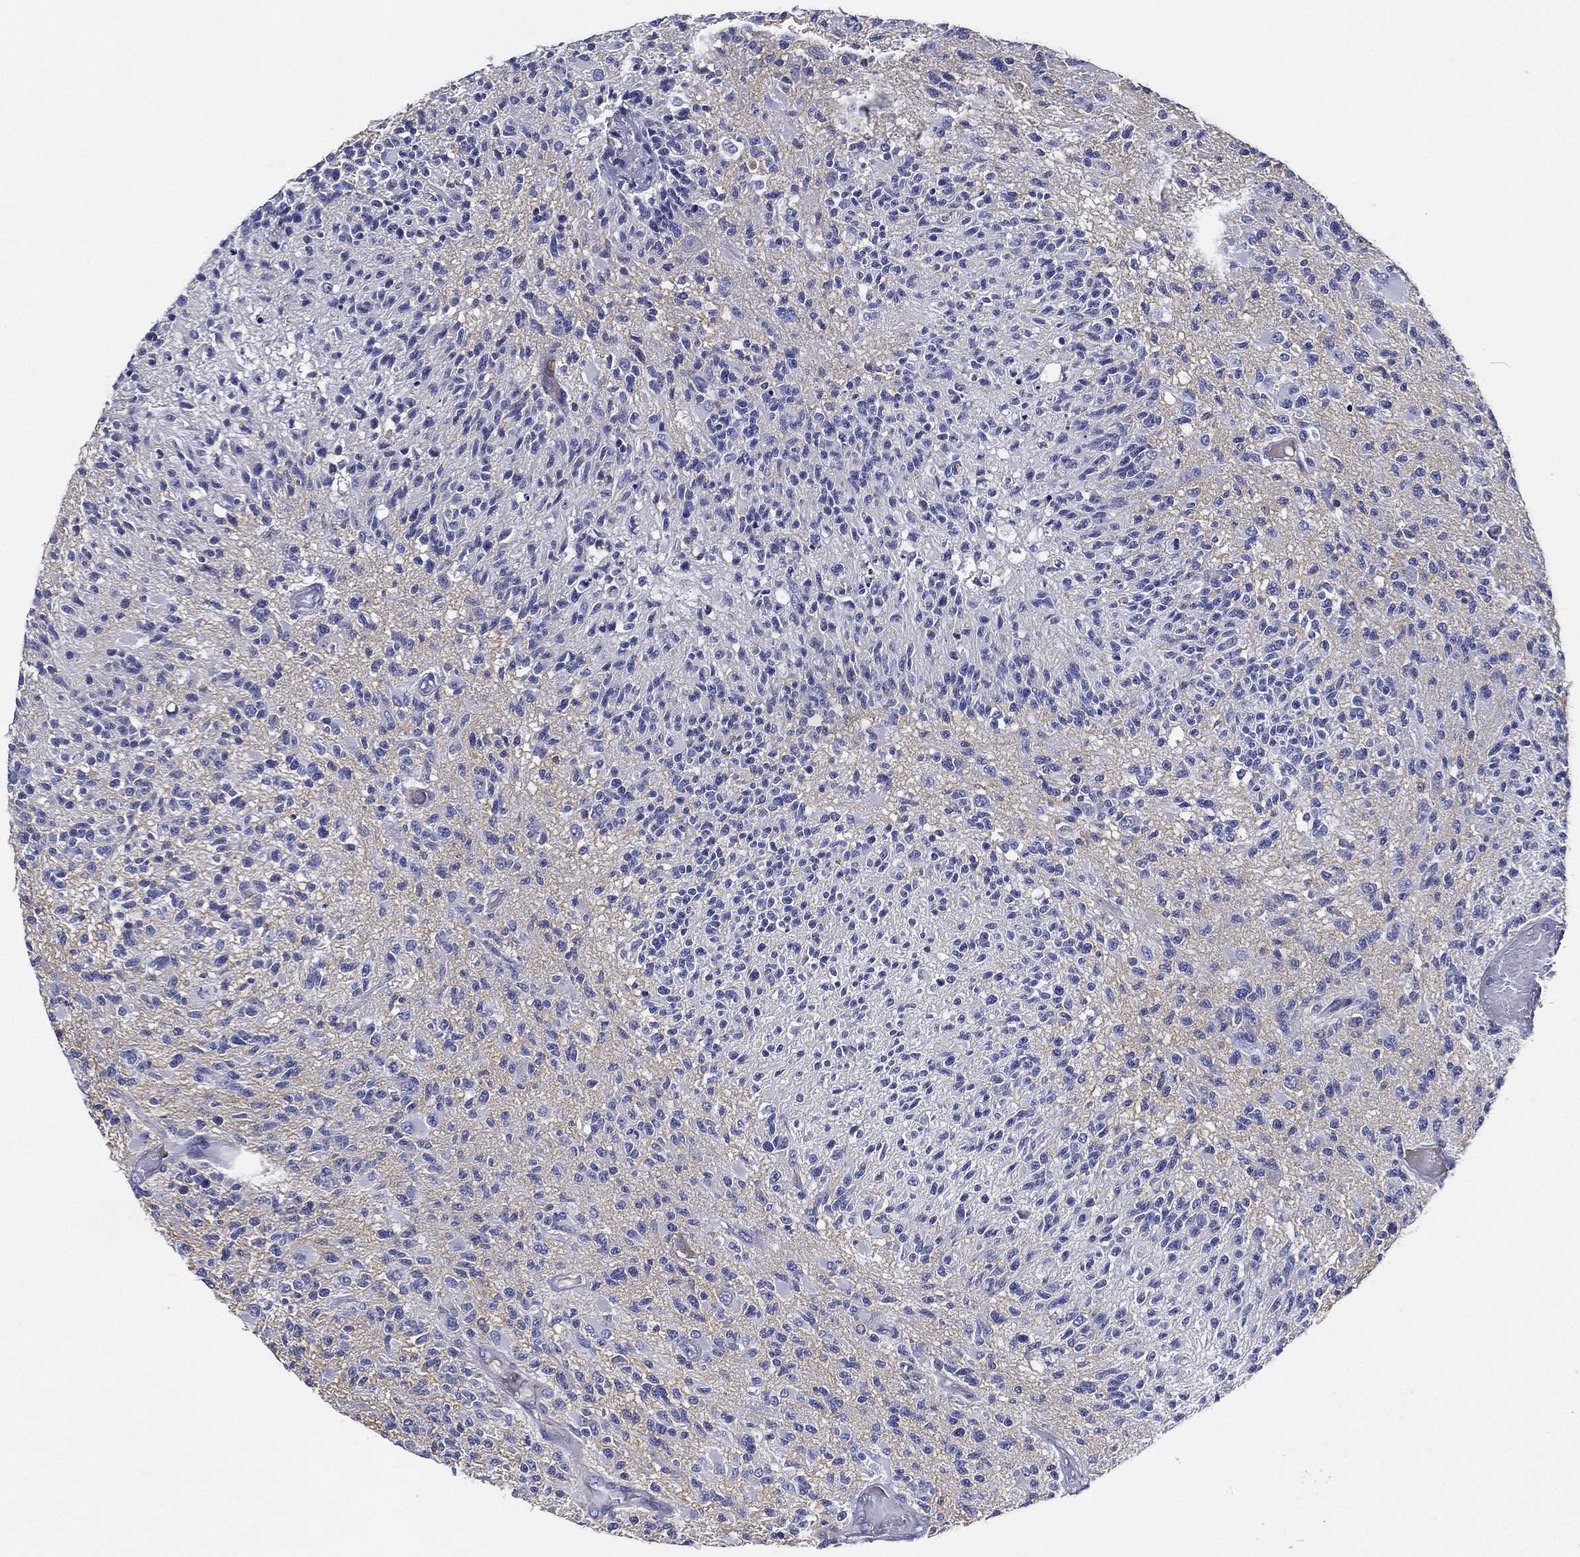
{"staining": {"intensity": "negative", "quantity": "none", "location": "none"}, "tissue": "glioma", "cell_type": "Tumor cells", "image_type": "cancer", "snomed": [{"axis": "morphology", "description": "Glioma, malignant, High grade"}, {"axis": "topography", "description": "Brain"}], "caption": "Immunohistochemistry image of neoplastic tissue: human high-grade glioma (malignant) stained with DAB (3,3'-diaminobenzidine) shows no significant protein staining in tumor cells. (Stains: DAB IHC with hematoxylin counter stain, Microscopy: brightfield microscopy at high magnification).", "gene": "TMPRSS11D", "patient": {"sex": "female", "age": 63}}